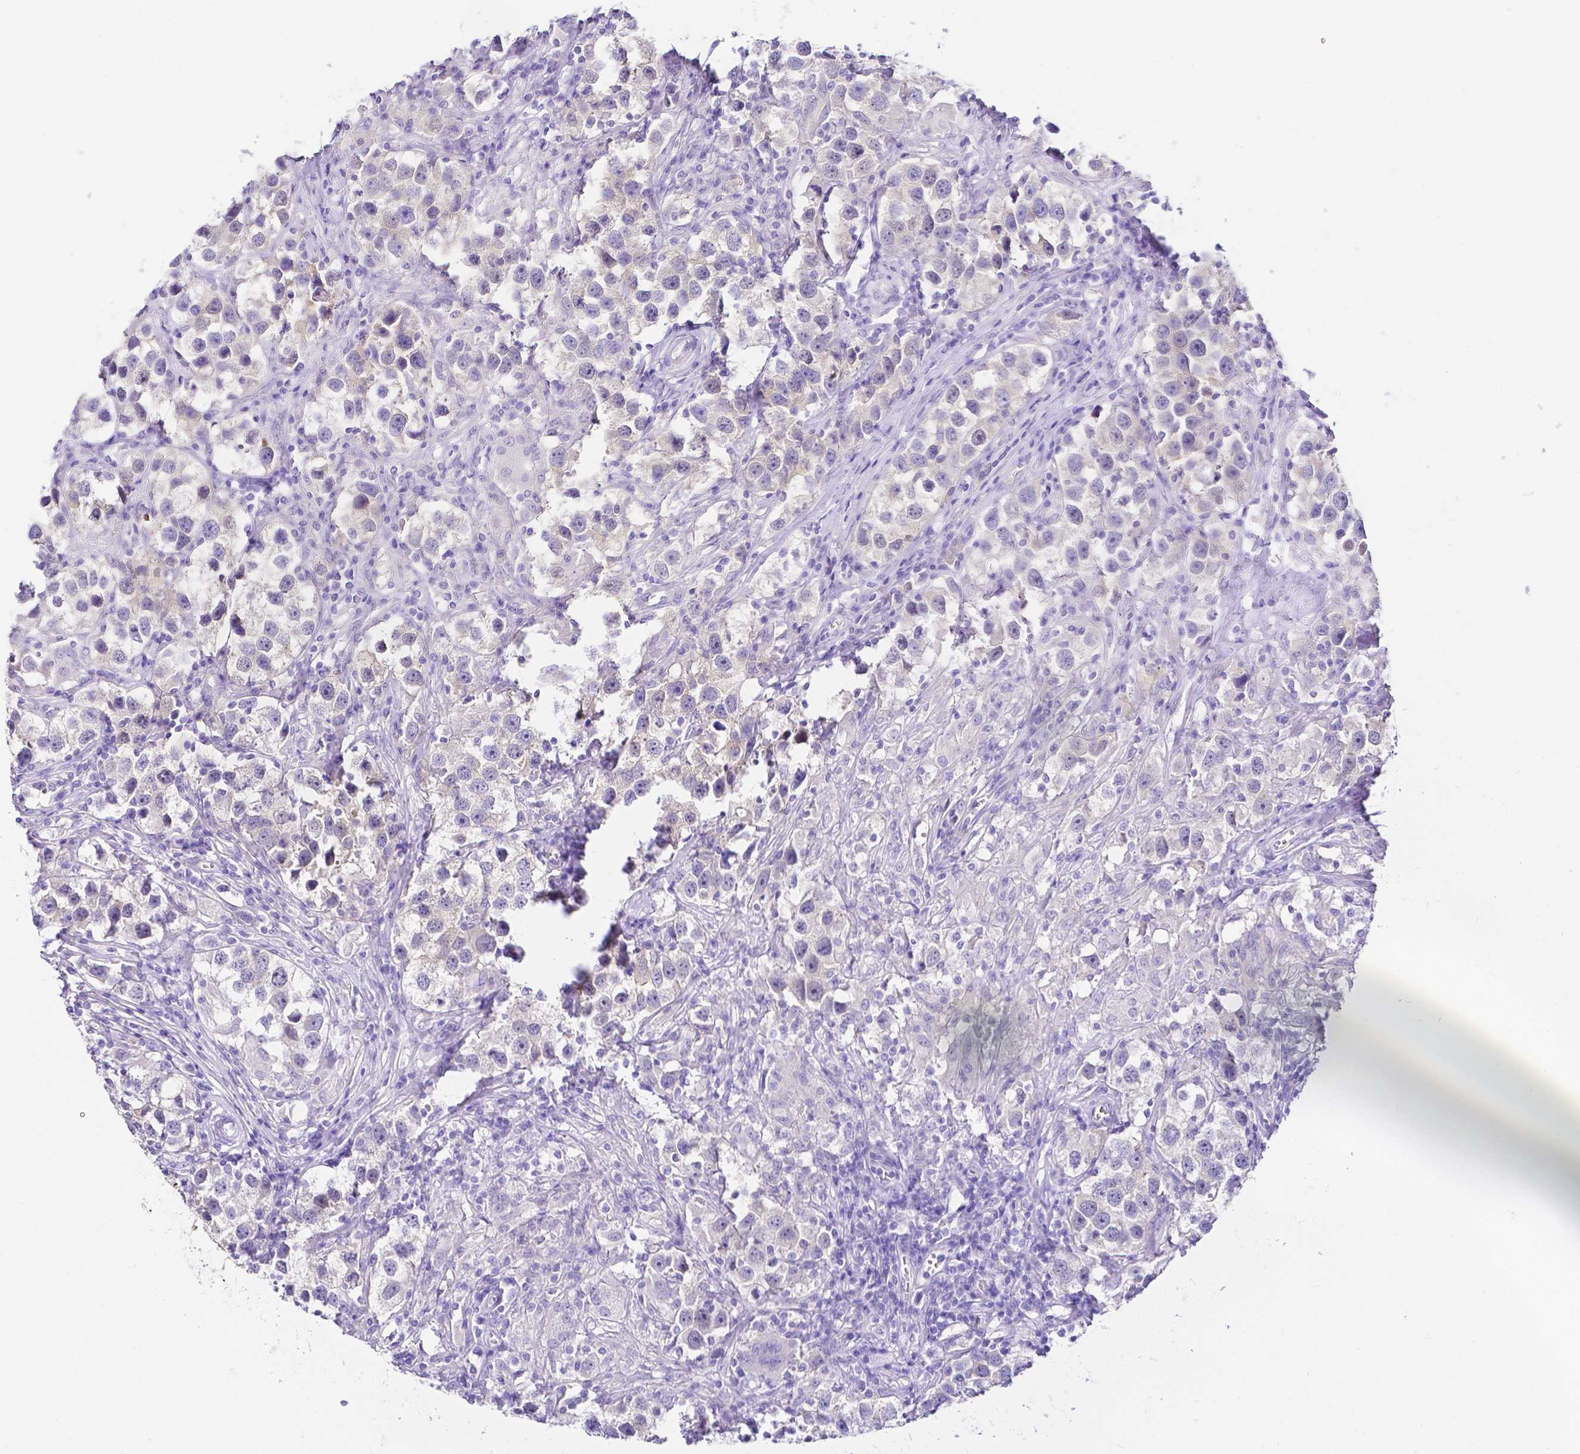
{"staining": {"intensity": "weak", "quantity": "<25%", "location": "cytoplasmic/membranous"}, "tissue": "testis cancer", "cell_type": "Tumor cells", "image_type": "cancer", "snomed": [{"axis": "morphology", "description": "Seminoma, NOS"}, {"axis": "topography", "description": "Testis"}], "caption": "The IHC photomicrograph has no significant staining in tumor cells of testis seminoma tissue.", "gene": "PKP3", "patient": {"sex": "male", "age": 49}}